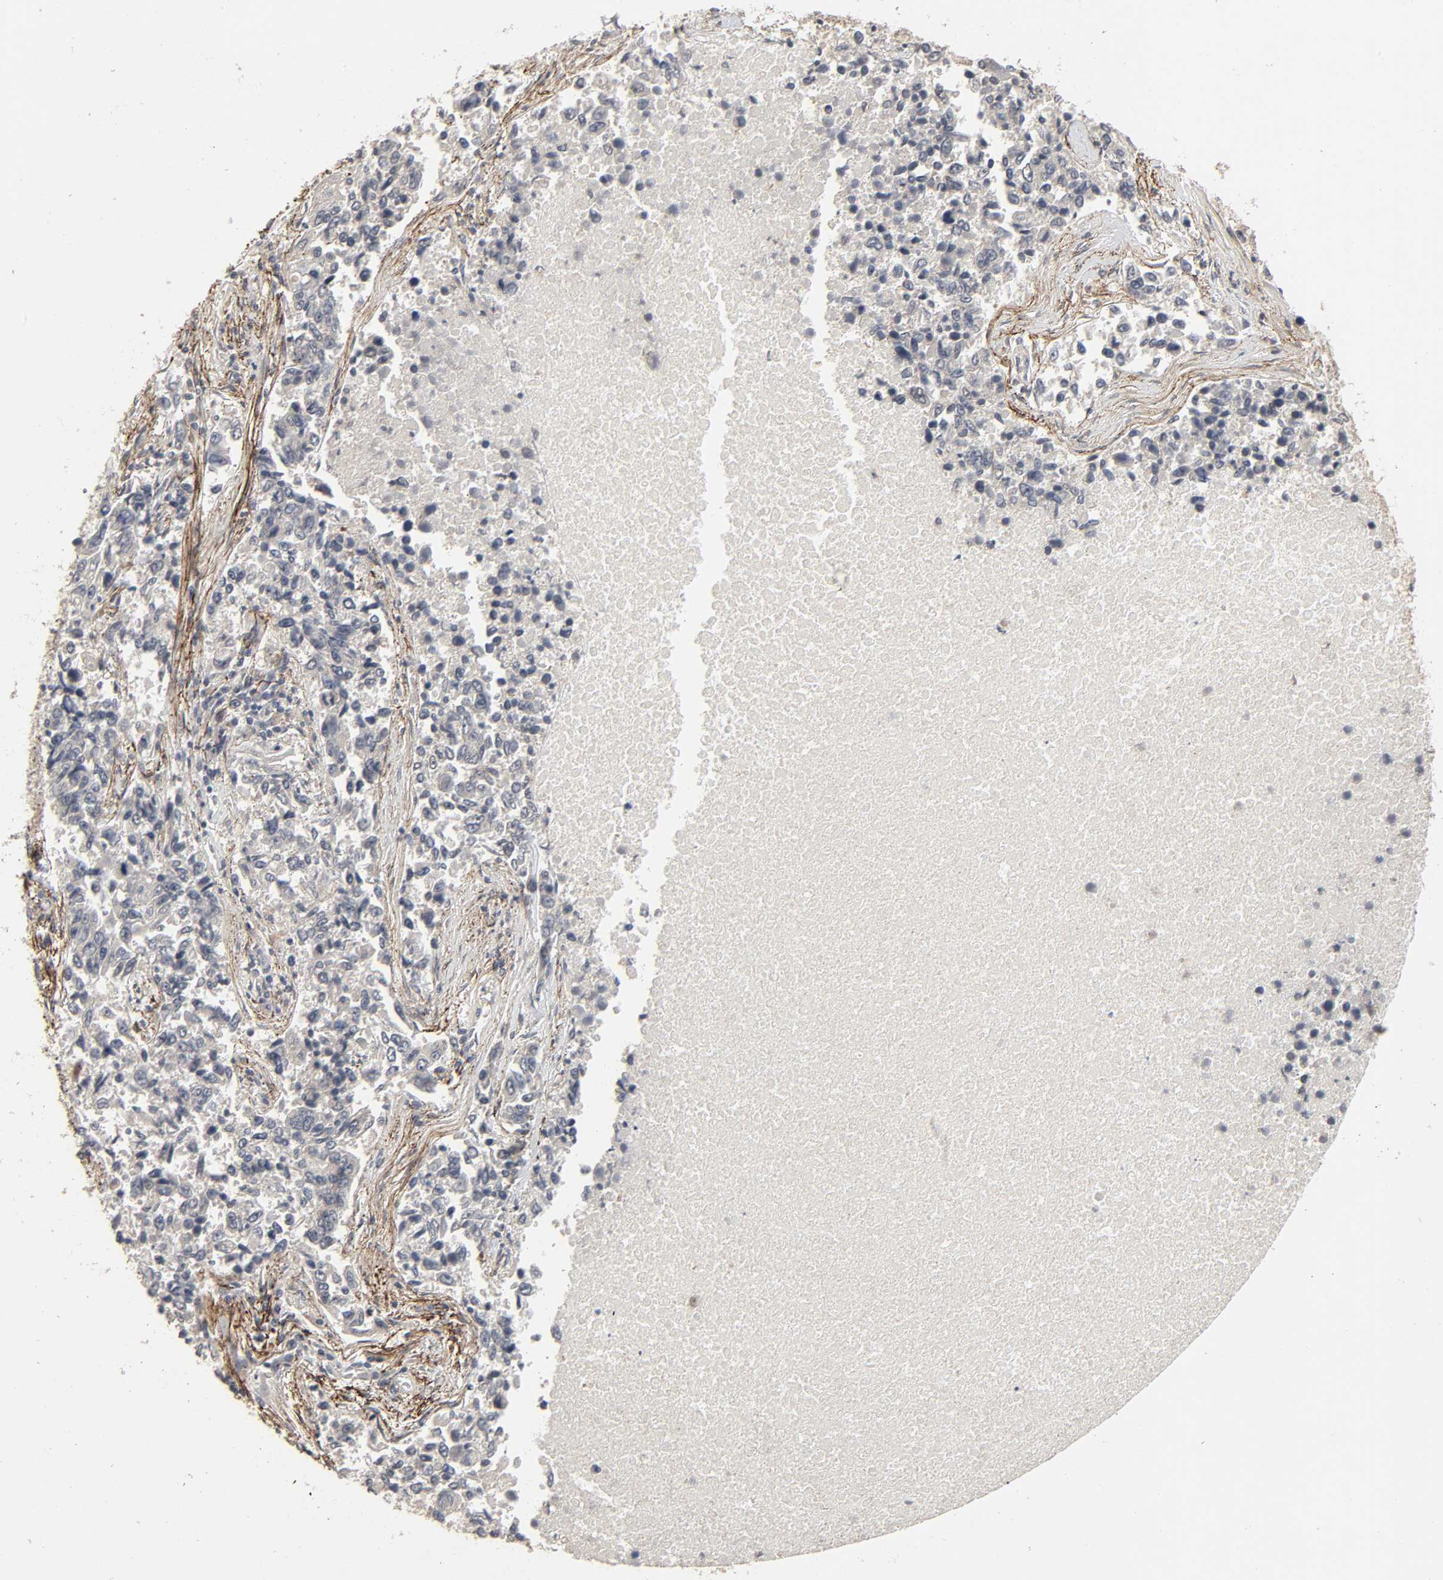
{"staining": {"intensity": "negative", "quantity": "none", "location": "none"}, "tissue": "lung cancer", "cell_type": "Tumor cells", "image_type": "cancer", "snomed": [{"axis": "morphology", "description": "Adenocarcinoma, NOS"}, {"axis": "topography", "description": "Lung"}], "caption": "Lung cancer (adenocarcinoma) was stained to show a protein in brown. There is no significant expression in tumor cells.", "gene": "ZNF222", "patient": {"sex": "male", "age": 84}}